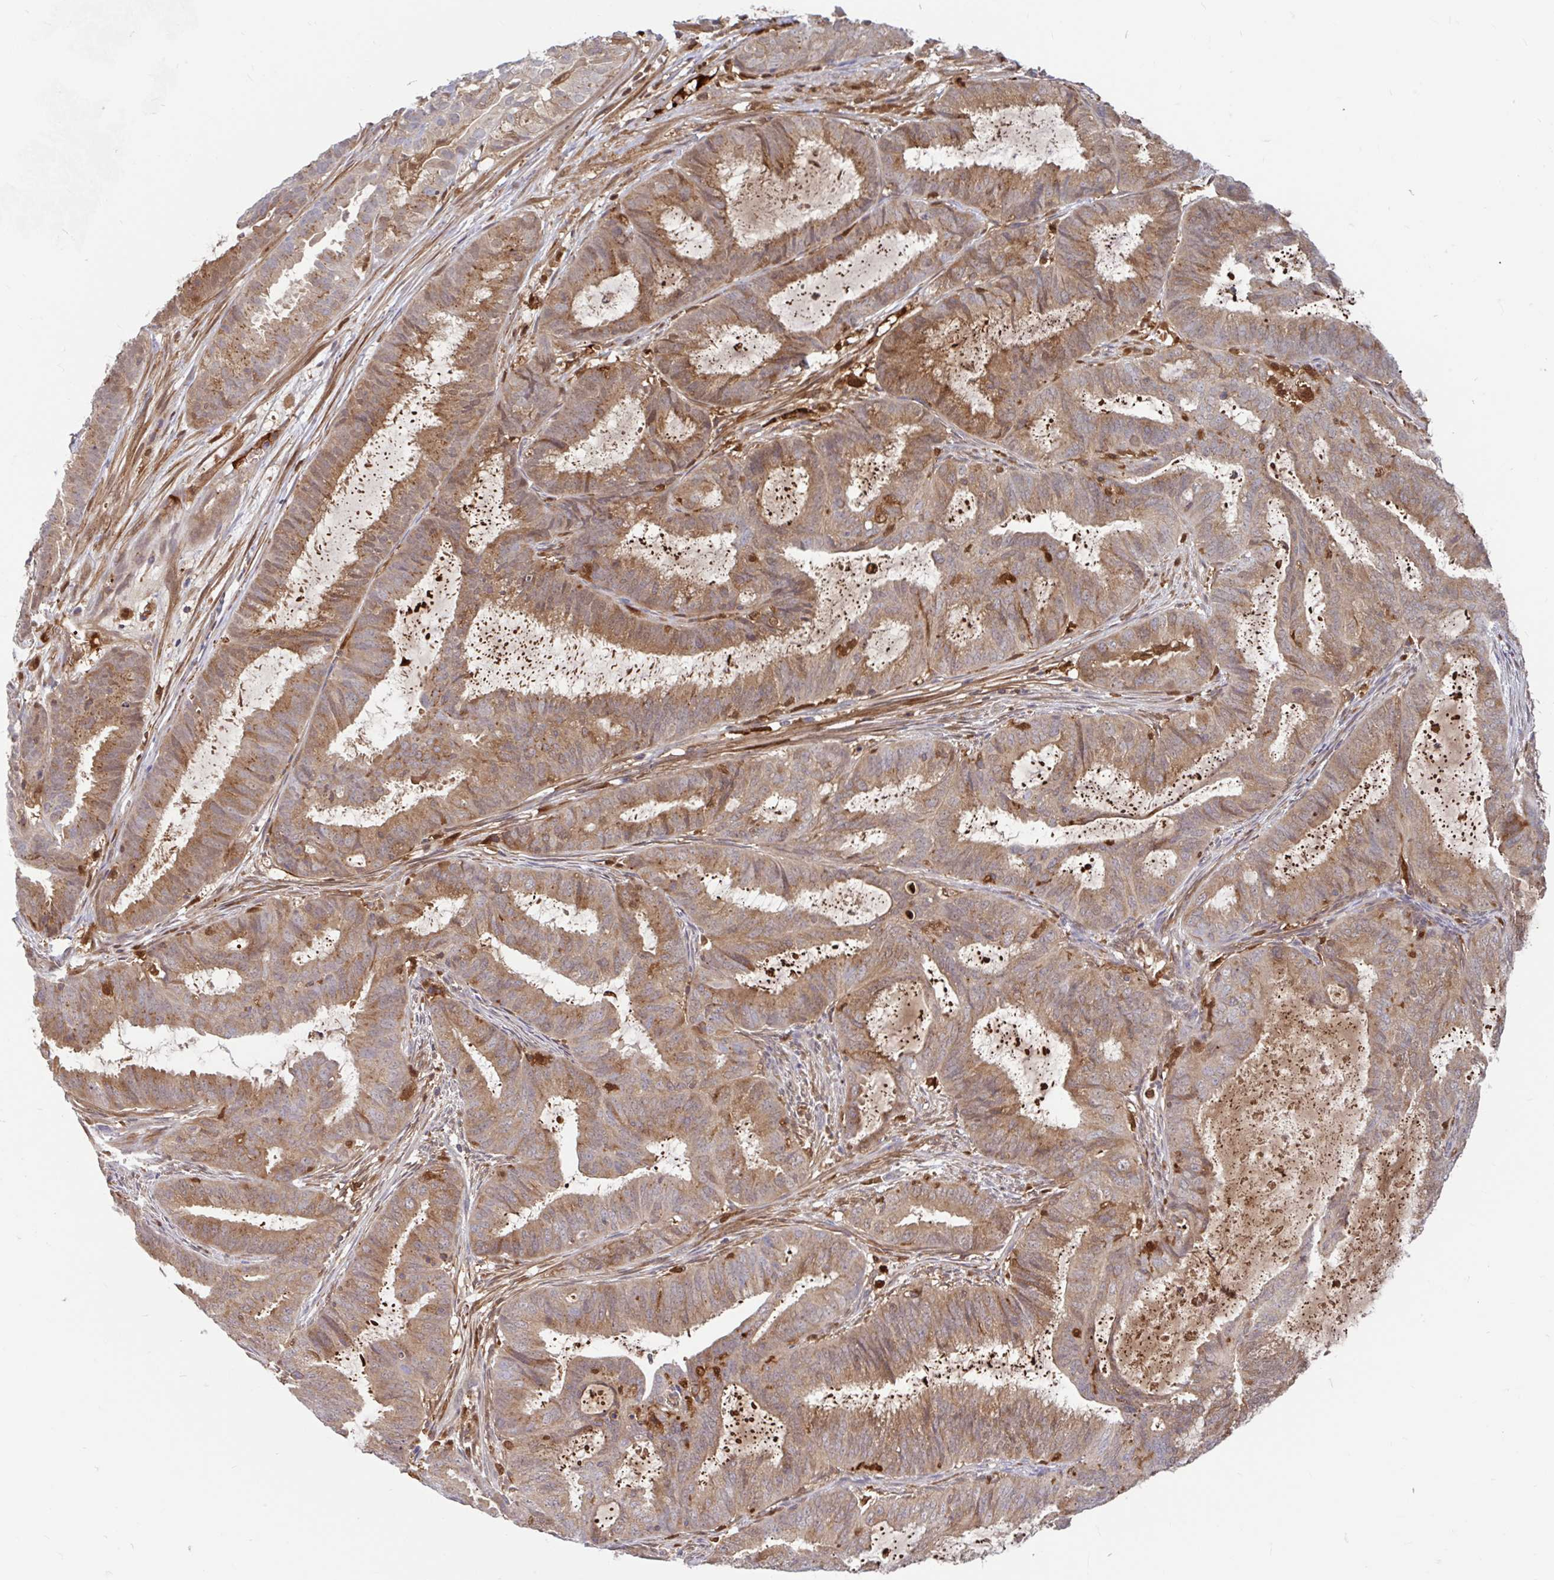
{"staining": {"intensity": "moderate", "quantity": ">75%", "location": "cytoplasmic/membranous"}, "tissue": "endometrial cancer", "cell_type": "Tumor cells", "image_type": "cancer", "snomed": [{"axis": "morphology", "description": "Adenocarcinoma, NOS"}, {"axis": "topography", "description": "Endometrium"}], "caption": "Endometrial adenocarcinoma stained with IHC exhibits moderate cytoplasmic/membranous expression in approximately >75% of tumor cells.", "gene": "BLVRA", "patient": {"sex": "female", "age": 51}}